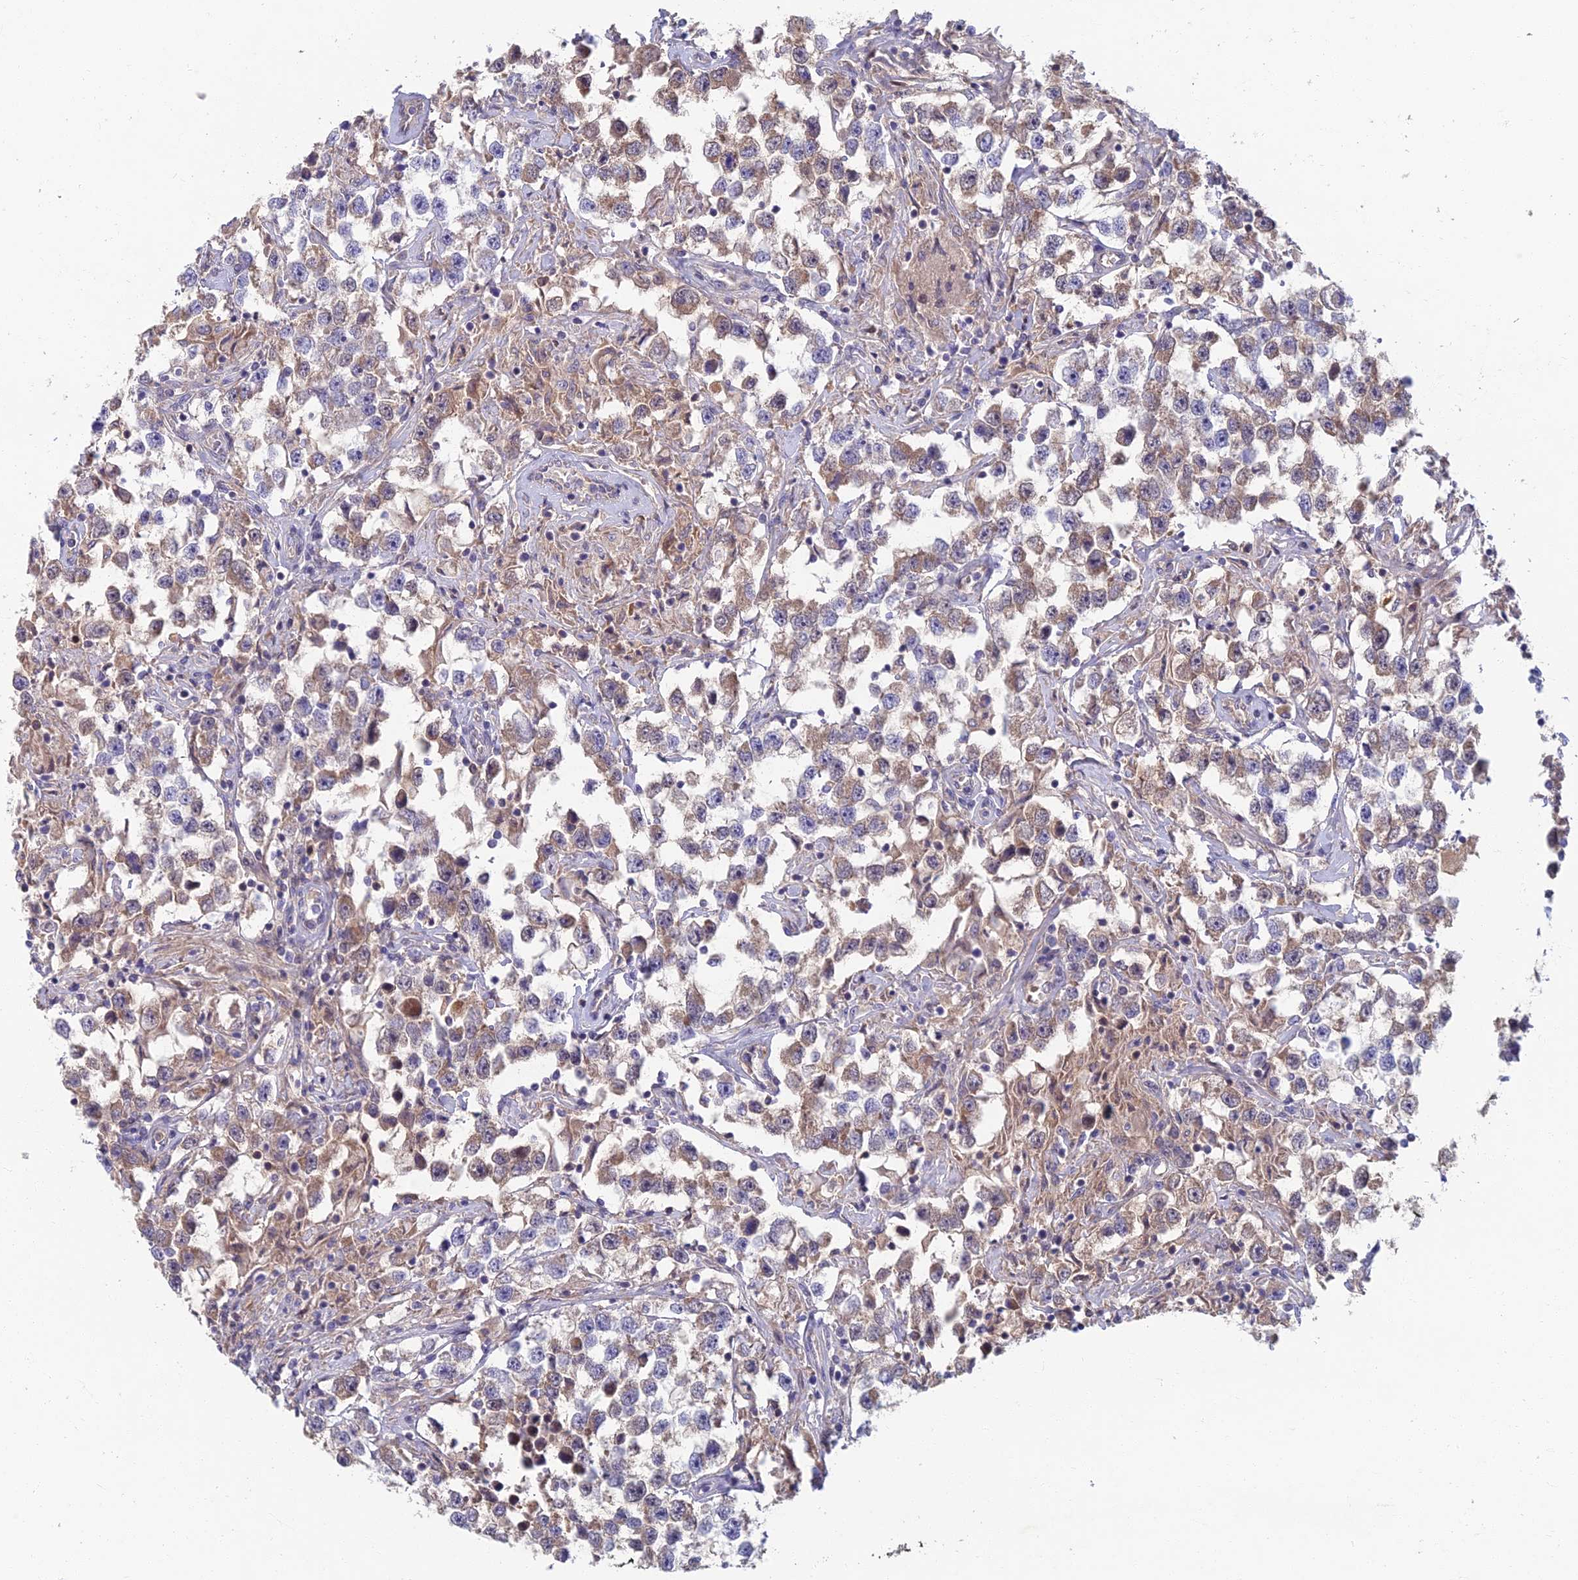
{"staining": {"intensity": "weak", "quantity": "25%-75%", "location": "cytoplasmic/membranous"}, "tissue": "testis cancer", "cell_type": "Tumor cells", "image_type": "cancer", "snomed": [{"axis": "morphology", "description": "Seminoma, NOS"}, {"axis": "topography", "description": "Testis"}], "caption": "A high-resolution histopathology image shows immunohistochemistry staining of testis seminoma, which shows weak cytoplasmic/membranous expression in approximately 25%-75% of tumor cells.", "gene": "SOGA1", "patient": {"sex": "male", "age": 46}}